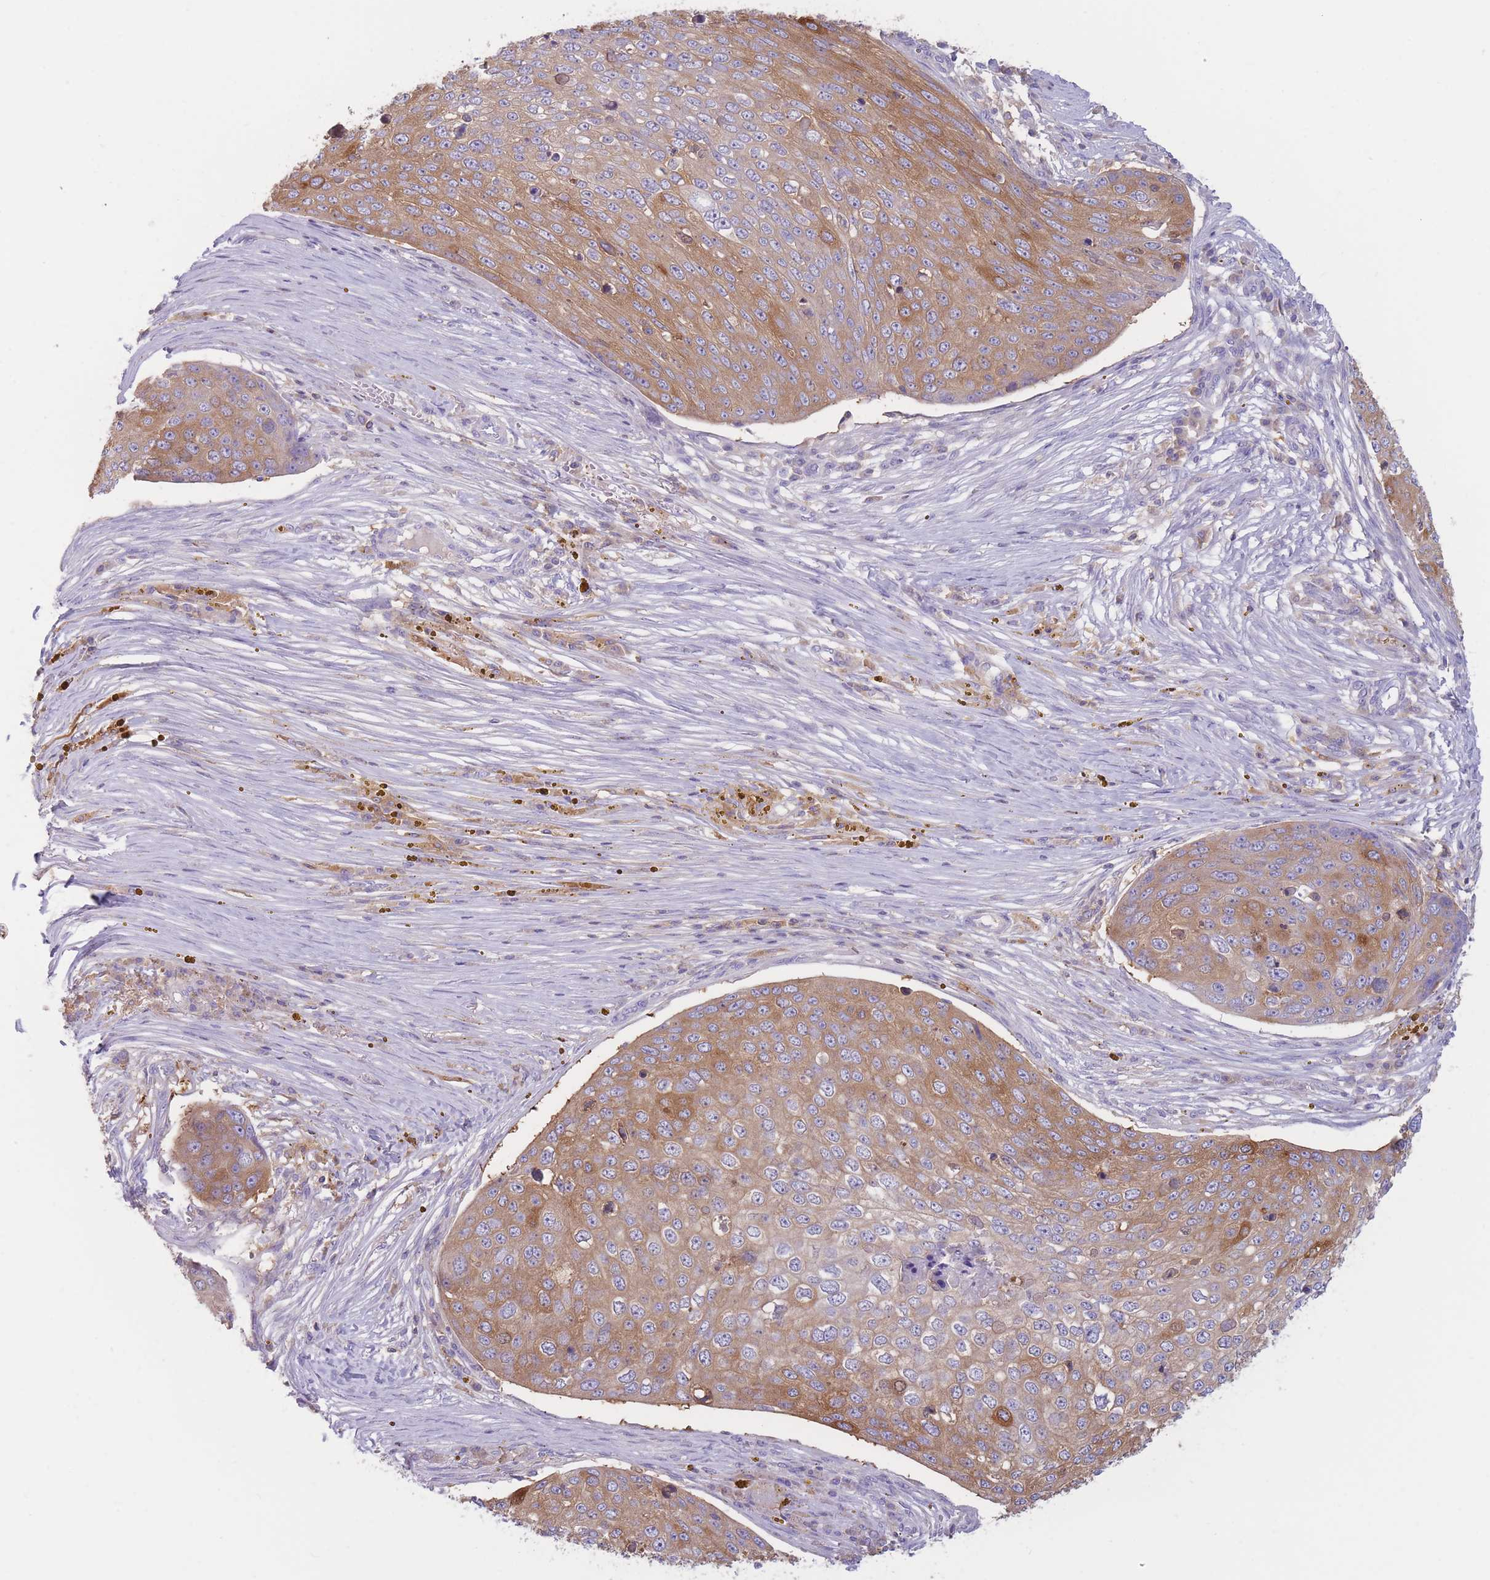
{"staining": {"intensity": "moderate", "quantity": "25%-75%", "location": "cytoplasmic/membranous"}, "tissue": "skin cancer", "cell_type": "Tumor cells", "image_type": "cancer", "snomed": [{"axis": "morphology", "description": "Squamous cell carcinoma, NOS"}, {"axis": "topography", "description": "Skin"}], "caption": "Brown immunohistochemical staining in human skin cancer (squamous cell carcinoma) displays moderate cytoplasmic/membranous positivity in about 25%-75% of tumor cells. (brown staining indicates protein expression, while blue staining denotes nuclei).", "gene": "ST3GAL4", "patient": {"sex": "male", "age": 71}}